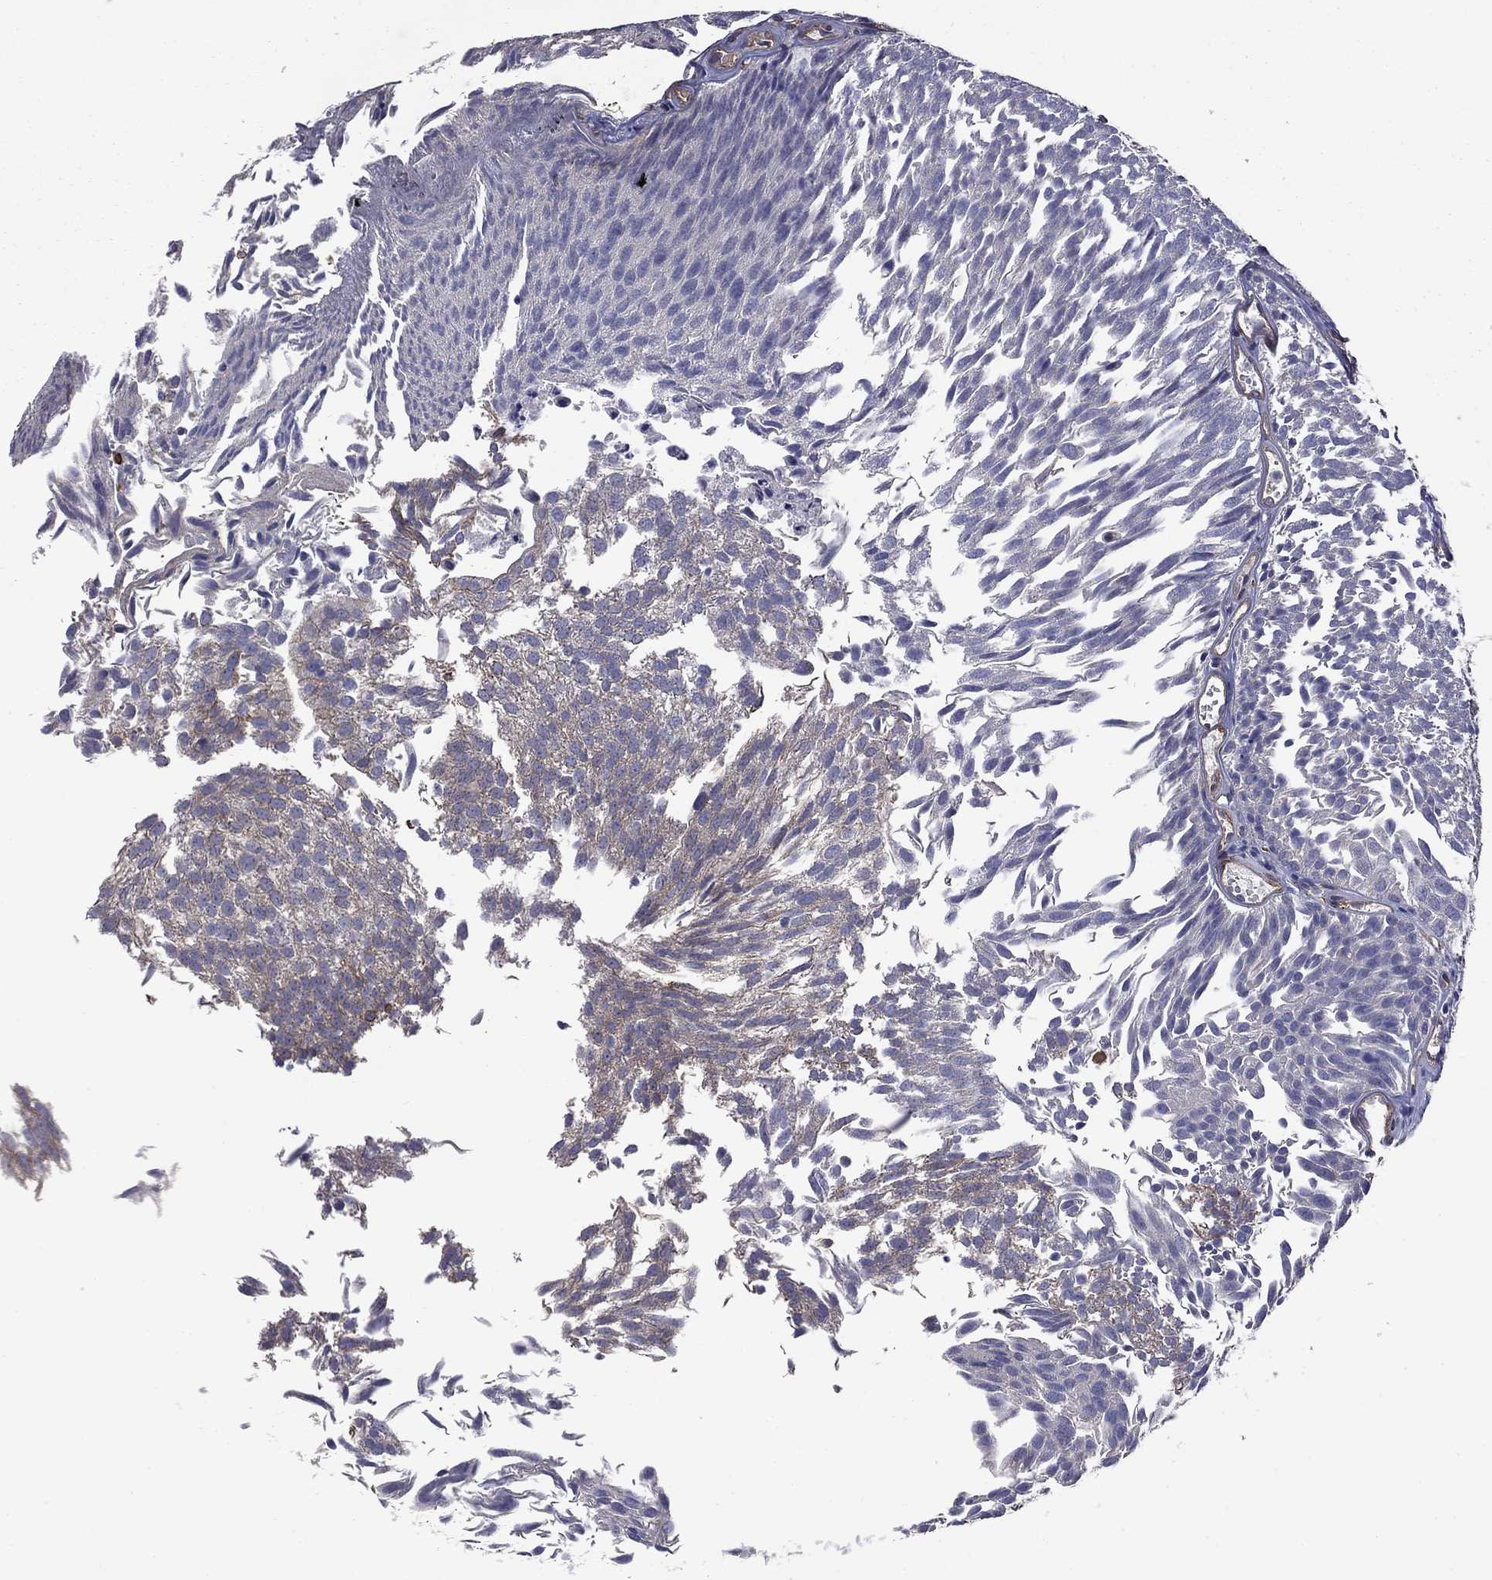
{"staining": {"intensity": "strong", "quantity": "<25%", "location": "cytoplasmic/membranous"}, "tissue": "urothelial cancer", "cell_type": "Tumor cells", "image_type": "cancer", "snomed": [{"axis": "morphology", "description": "Urothelial carcinoma, Low grade"}, {"axis": "topography", "description": "Urinary bladder"}], "caption": "DAB immunohistochemical staining of urothelial cancer shows strong cytoplasmic/membranous protein staining in approximately <25% of tumor cells. The protein of interest is shown in brown color, while the nuclei are stained blue.", "gene": "TCHH", "patient": {"sex": "male", "age": 52}}